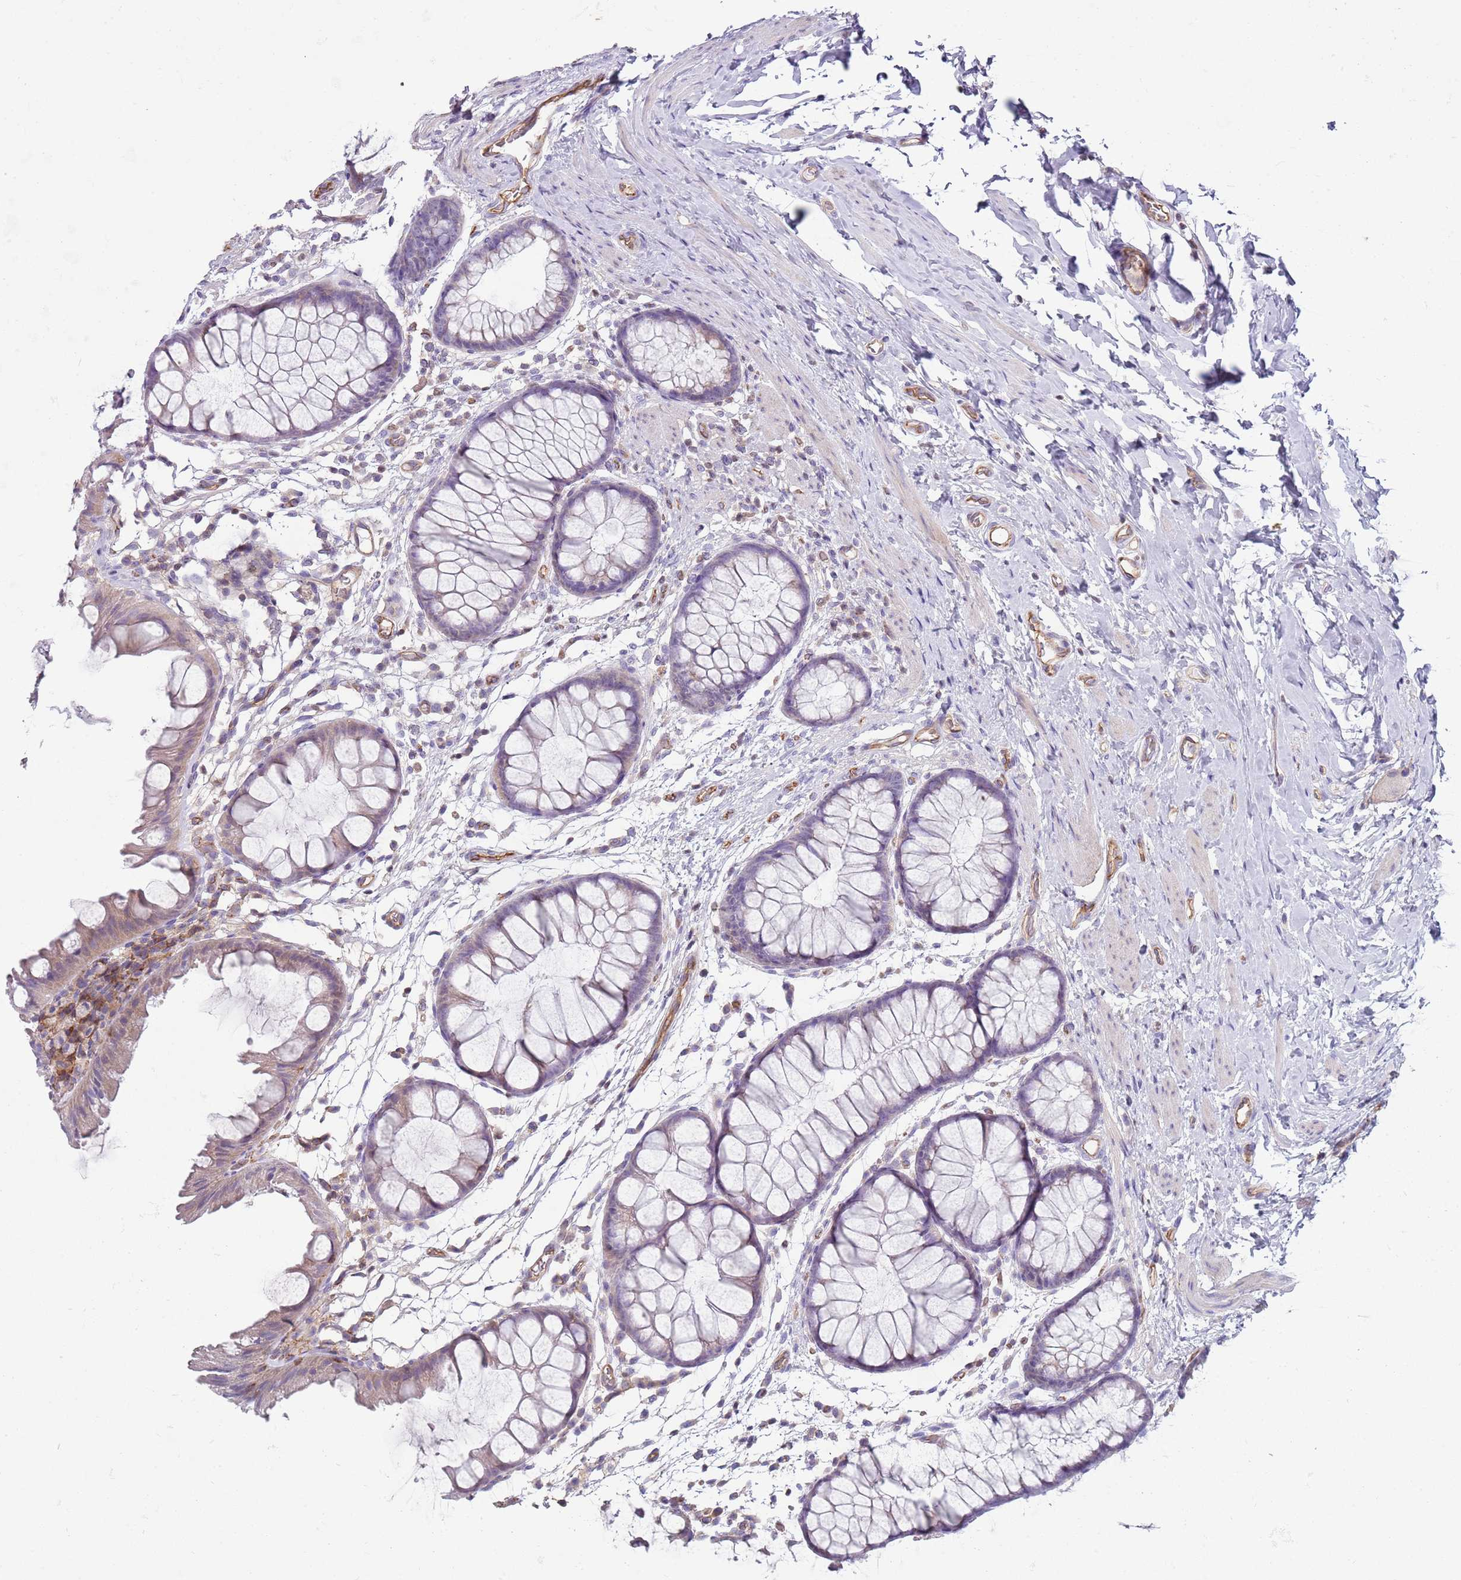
{"staining": {"intensity": "moderate", "quantity": ">75%", "location": "cytoplasmic/membranous"}, "tissue": "colon", "cell_type": "Endothelial cells", "image_type": "normal", "snomed": [{"axis": "morphology", "description": "Normal tissue, NOS"}, {"axis": "topography", "description": "Colon"}], "caption": "Unremarkable colon reveals moderate cytoplasmic/membranous expression in approximately >75% of endothelial cells, visualized by immunohistochemistry. The staining was performed using DAB (3,3'-diaminobenzidine) to visualize the protein expression in brown, while the nuclei were stained in blue with hematoxylin (Magnification: 20x).", "gene": "GNAI1", "patient": {"sex": "female", "age": 62}}